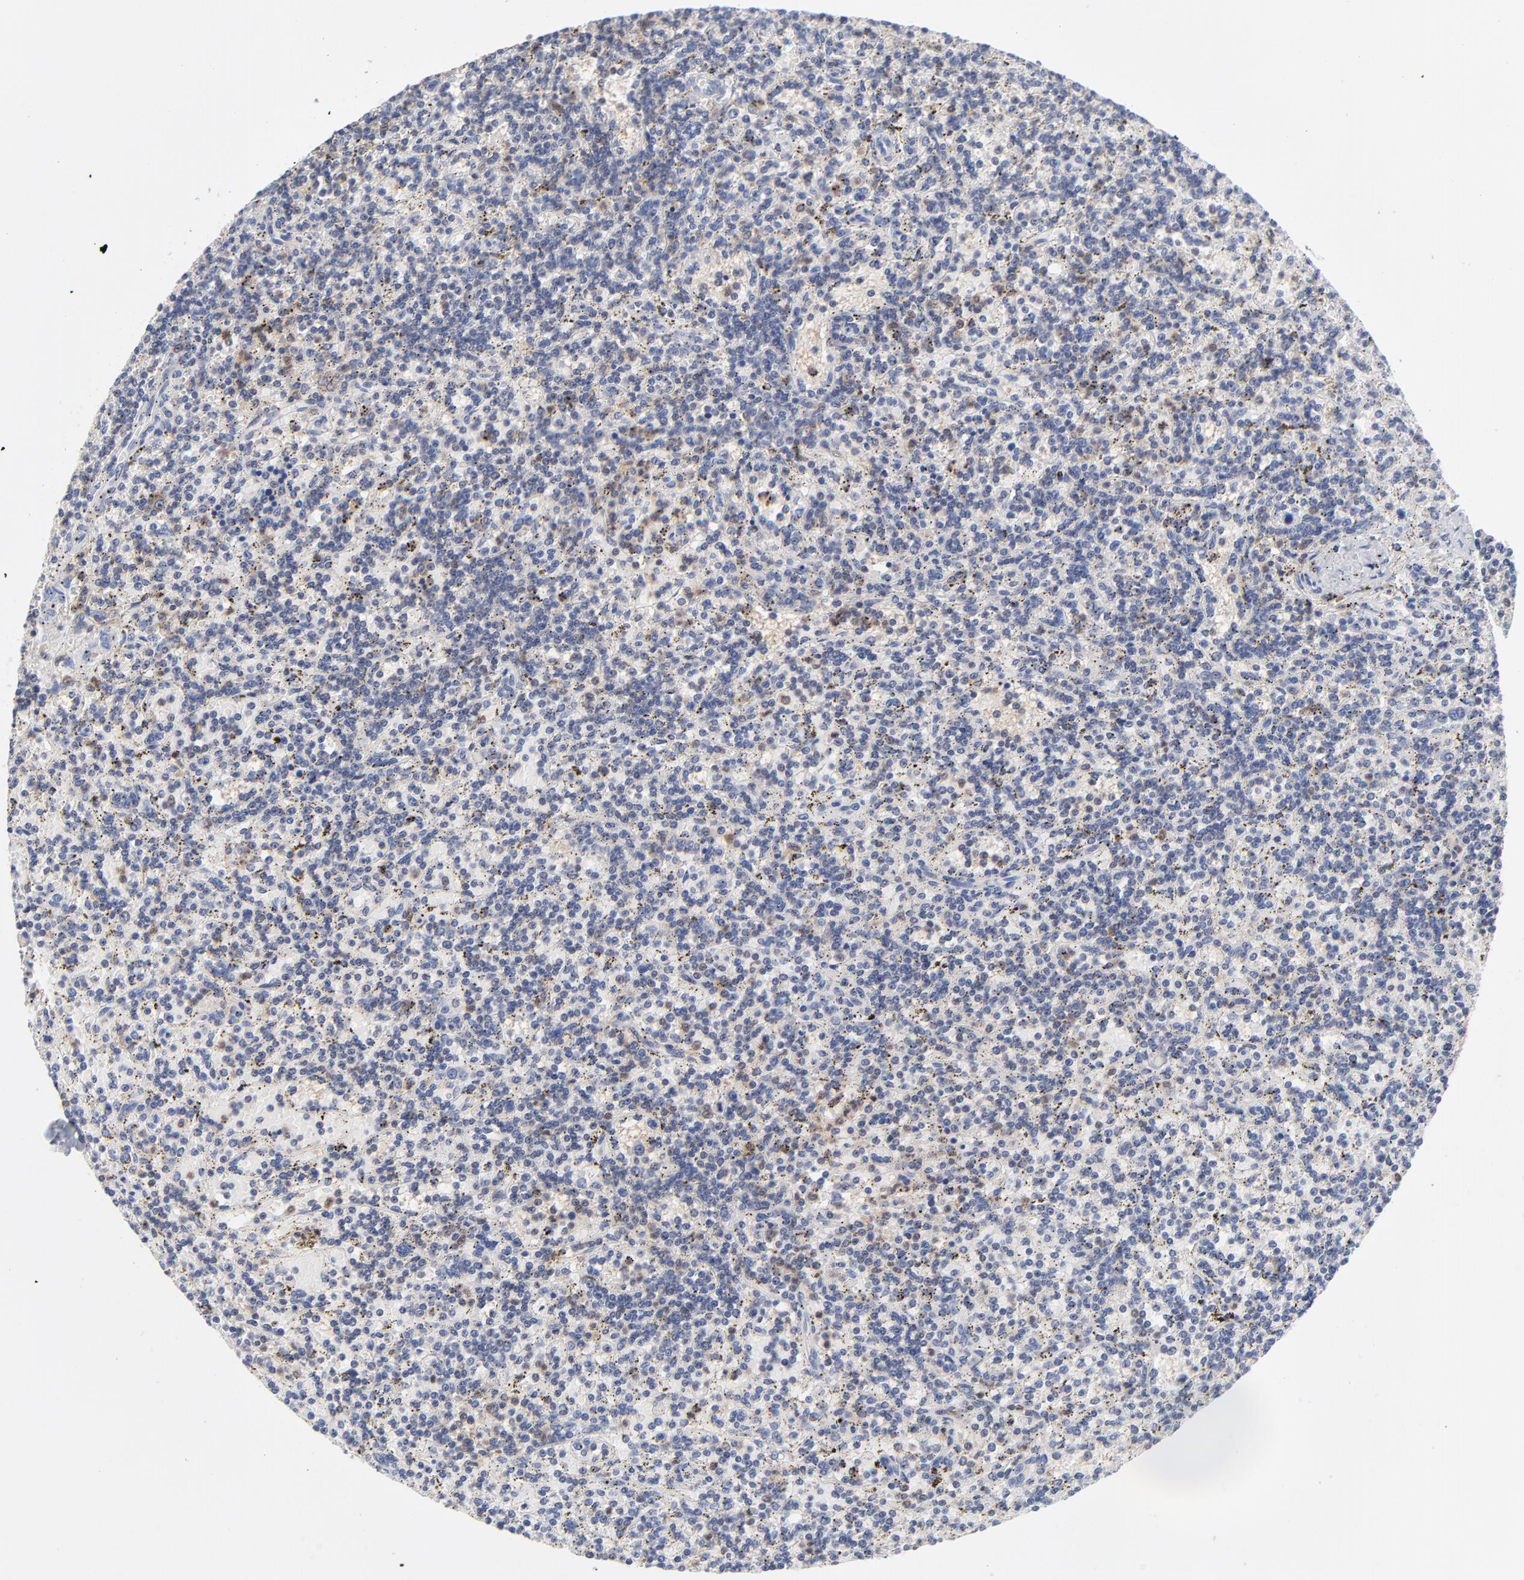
{"staining": {"intensity": "negative", "quantity": "none", "location": "none"}, "tissue": "lymphoma", "cell_type": "Tumor cells", "image_type": "cancer", "snomed": [{"axis": "morphology", "description": "Malignant lymphoma, non-Hodgkin's type, Low grade"}, {"axis": "topography", "description": "Spleen"}], "caption": "Immunohistochemistry (IHC) image of human lymphoma stained for a protein (brown), which displays no expression in tumor cells. The staining is performed using DAB (3,3'-diaminobenzidine) brown chromogen with nuclei counter-stained in using hematoxylin.", "gene": "CAB39L", "patient": {"sex": "male", "age": 73}}